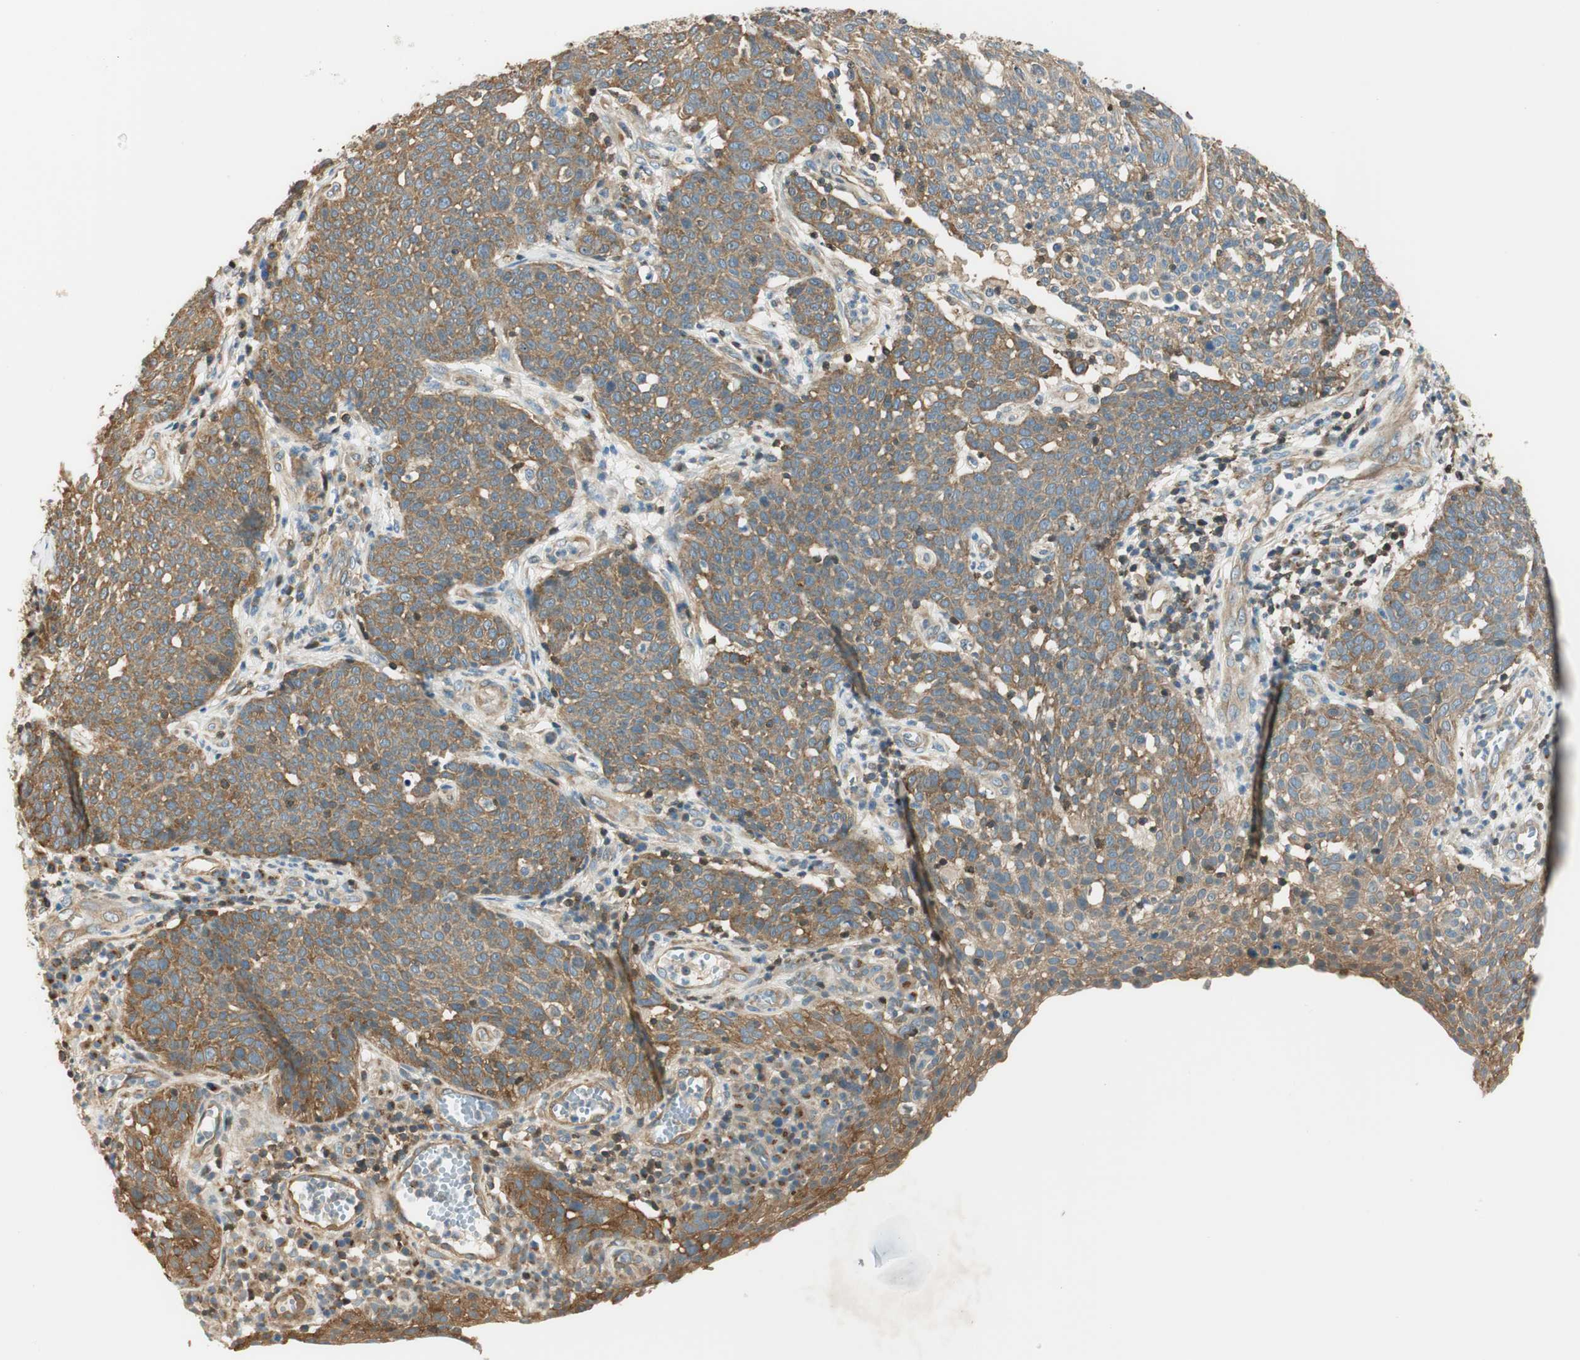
{"staining": {"intensity": "moderate", "quantity": ">75%", "location": "cytoplasmic/membranous"}, "tissue": "cervical cancer", "cell_type": "Tumor cells", "image_type": "cancer", "snomed": [{"axis": "morphology", "description": "Squamous cell carcinoma, NOS"}, {"axis": "topography", "description": "Cervix"}], "caption": "Cervical cancer (squamous cell carcinoma) stained for a protein (brown) exhibits moderate cytoplasmic/membranous positive expression in about >75% of tumor cells.", "gene": "PI4K2B", "patient": {"sex": "female", "age": 34}}